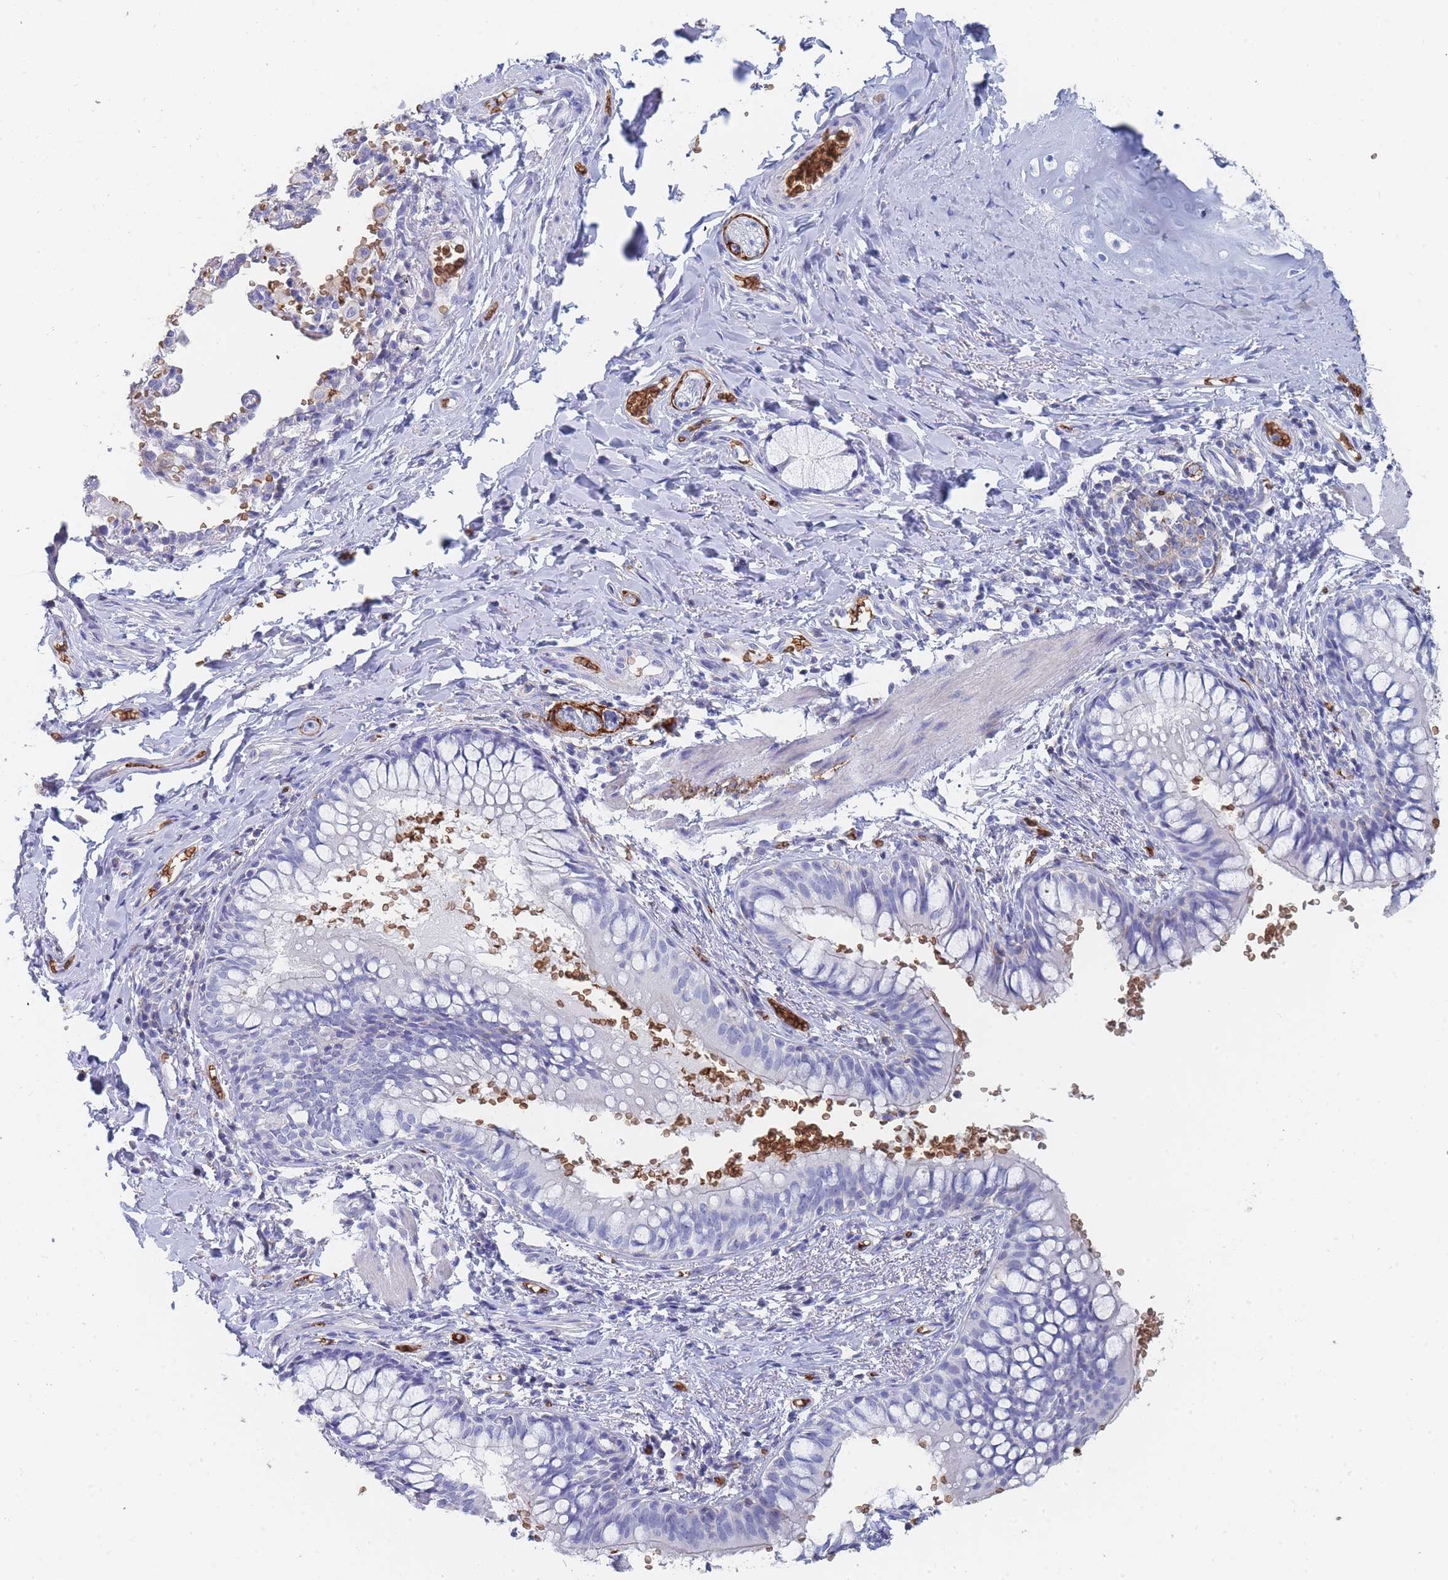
{"staining": {"intensity": "negative", "quantity": "none", "location": "none"}, "tissue": "bronchus", "cell_type": "Respiratory epithelial cells", "image_type": "normal", "snomed": [{"axis": "morphology", "description": "Normal tissue, NOS"}, {"axis": "topography", "description": "Cartilage tissue"}, {"axis": "topography", "description": "Bronchus"}], "caption": "Human bronchus stained for a protein using immunohistochemistry (IHC) shows no positivity in respiratory epithelial cells.", "gene": "SLC2A1", "patient": {"sex": "female", "age": 36}}